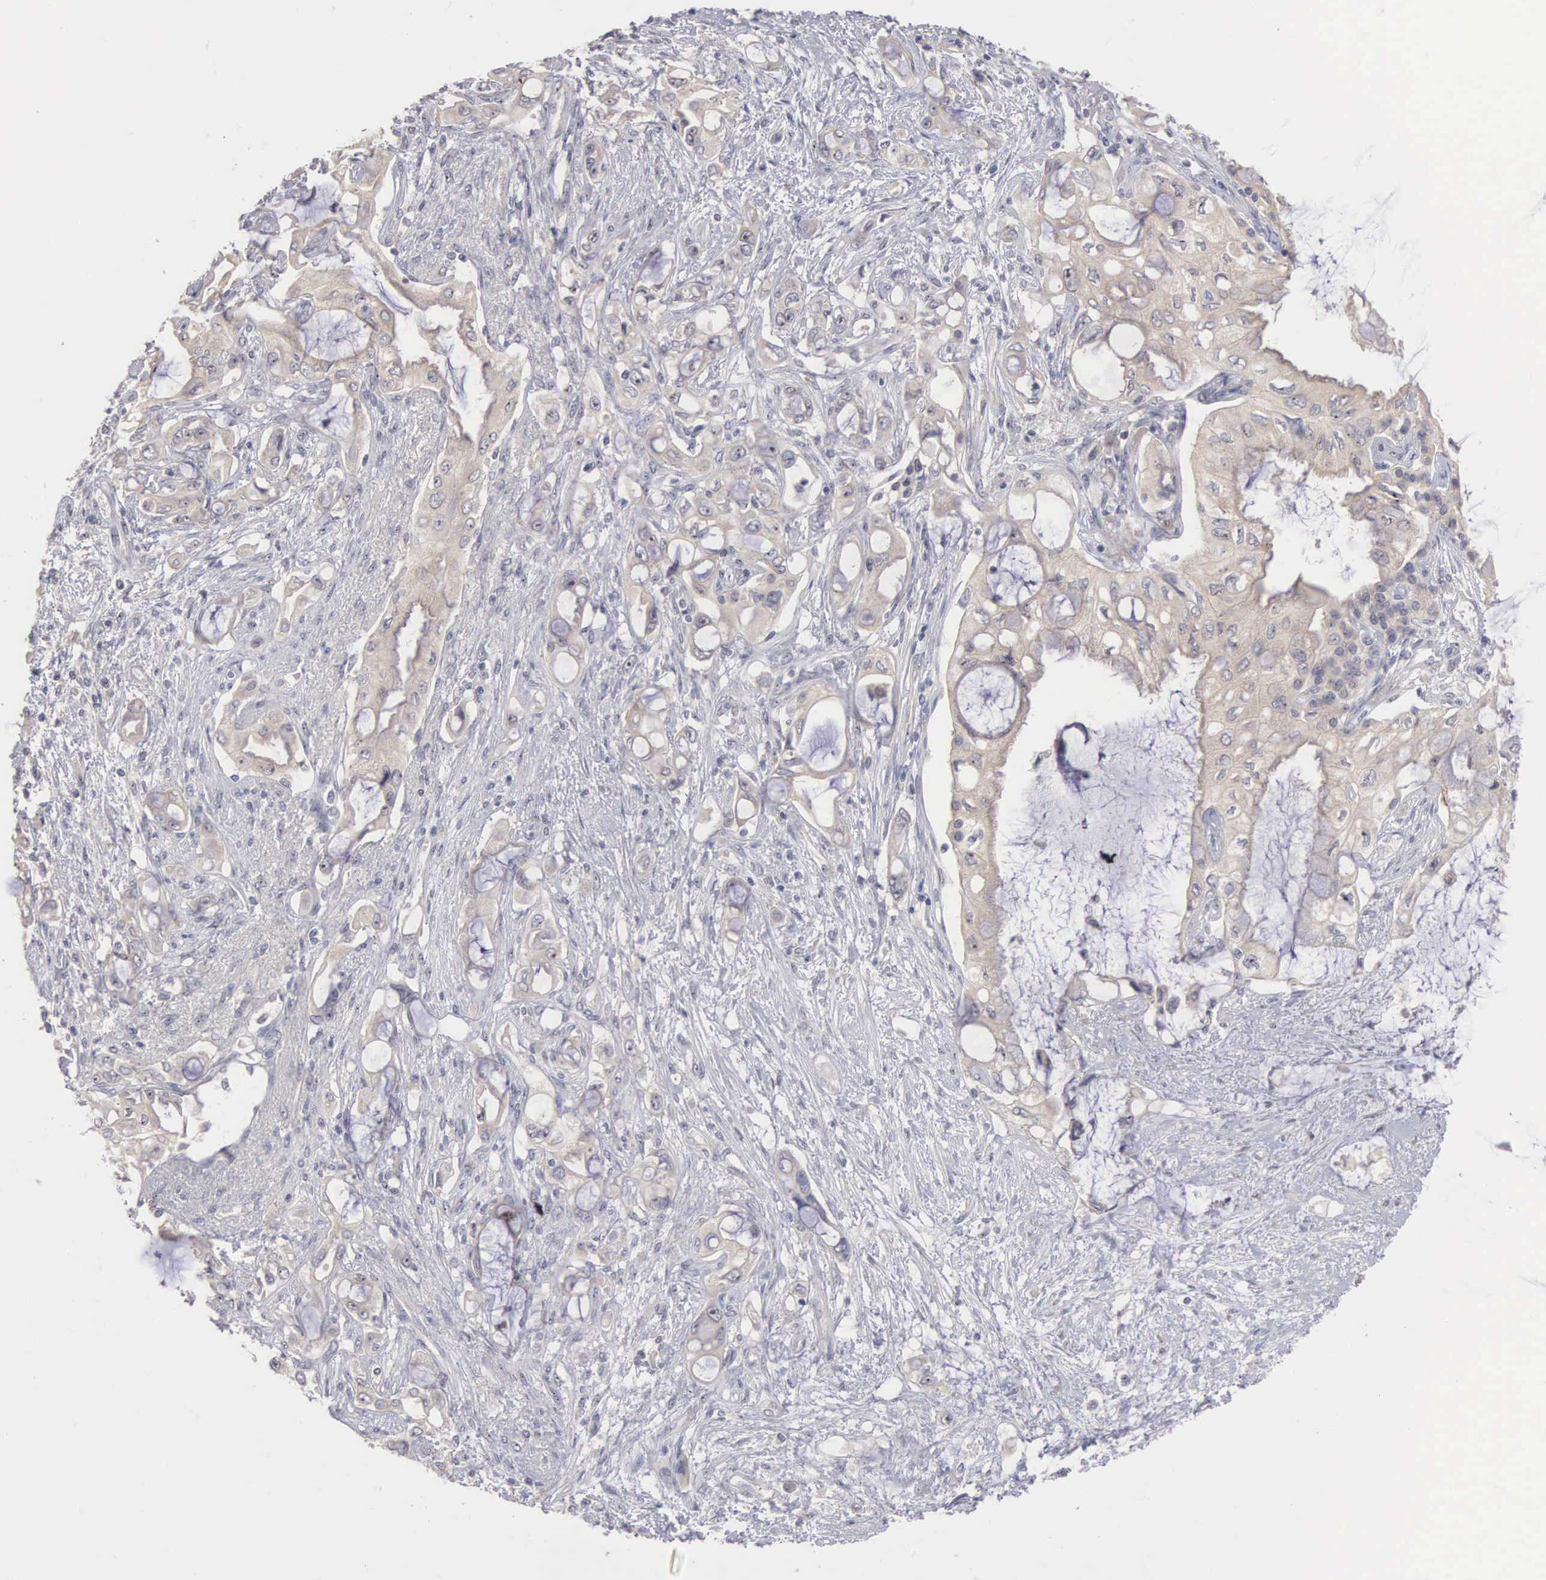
{"staining": {"intensity": "weak", "quantity": "25%-75%", "location": "cytoplasmic/membranous"}, "tissue": "pancreatic cancer", "cell_type": "Tumor cells", "image_type": "cancer", "snomed": [{"axis": "morphology", "description": "Adenocarcinoma, NOS"}, {"axis": "topography", "description": "Pancreas"}], "caption": "About 25%-75% of tumor cells in adenocarcinoma (pancreatic) demonstrate weak cytoplasmic/membranous protein staining as visualized by brown immunohistochemical staining.", "gene": "AMN", "patient": {"sex": "female", "age": 70}}